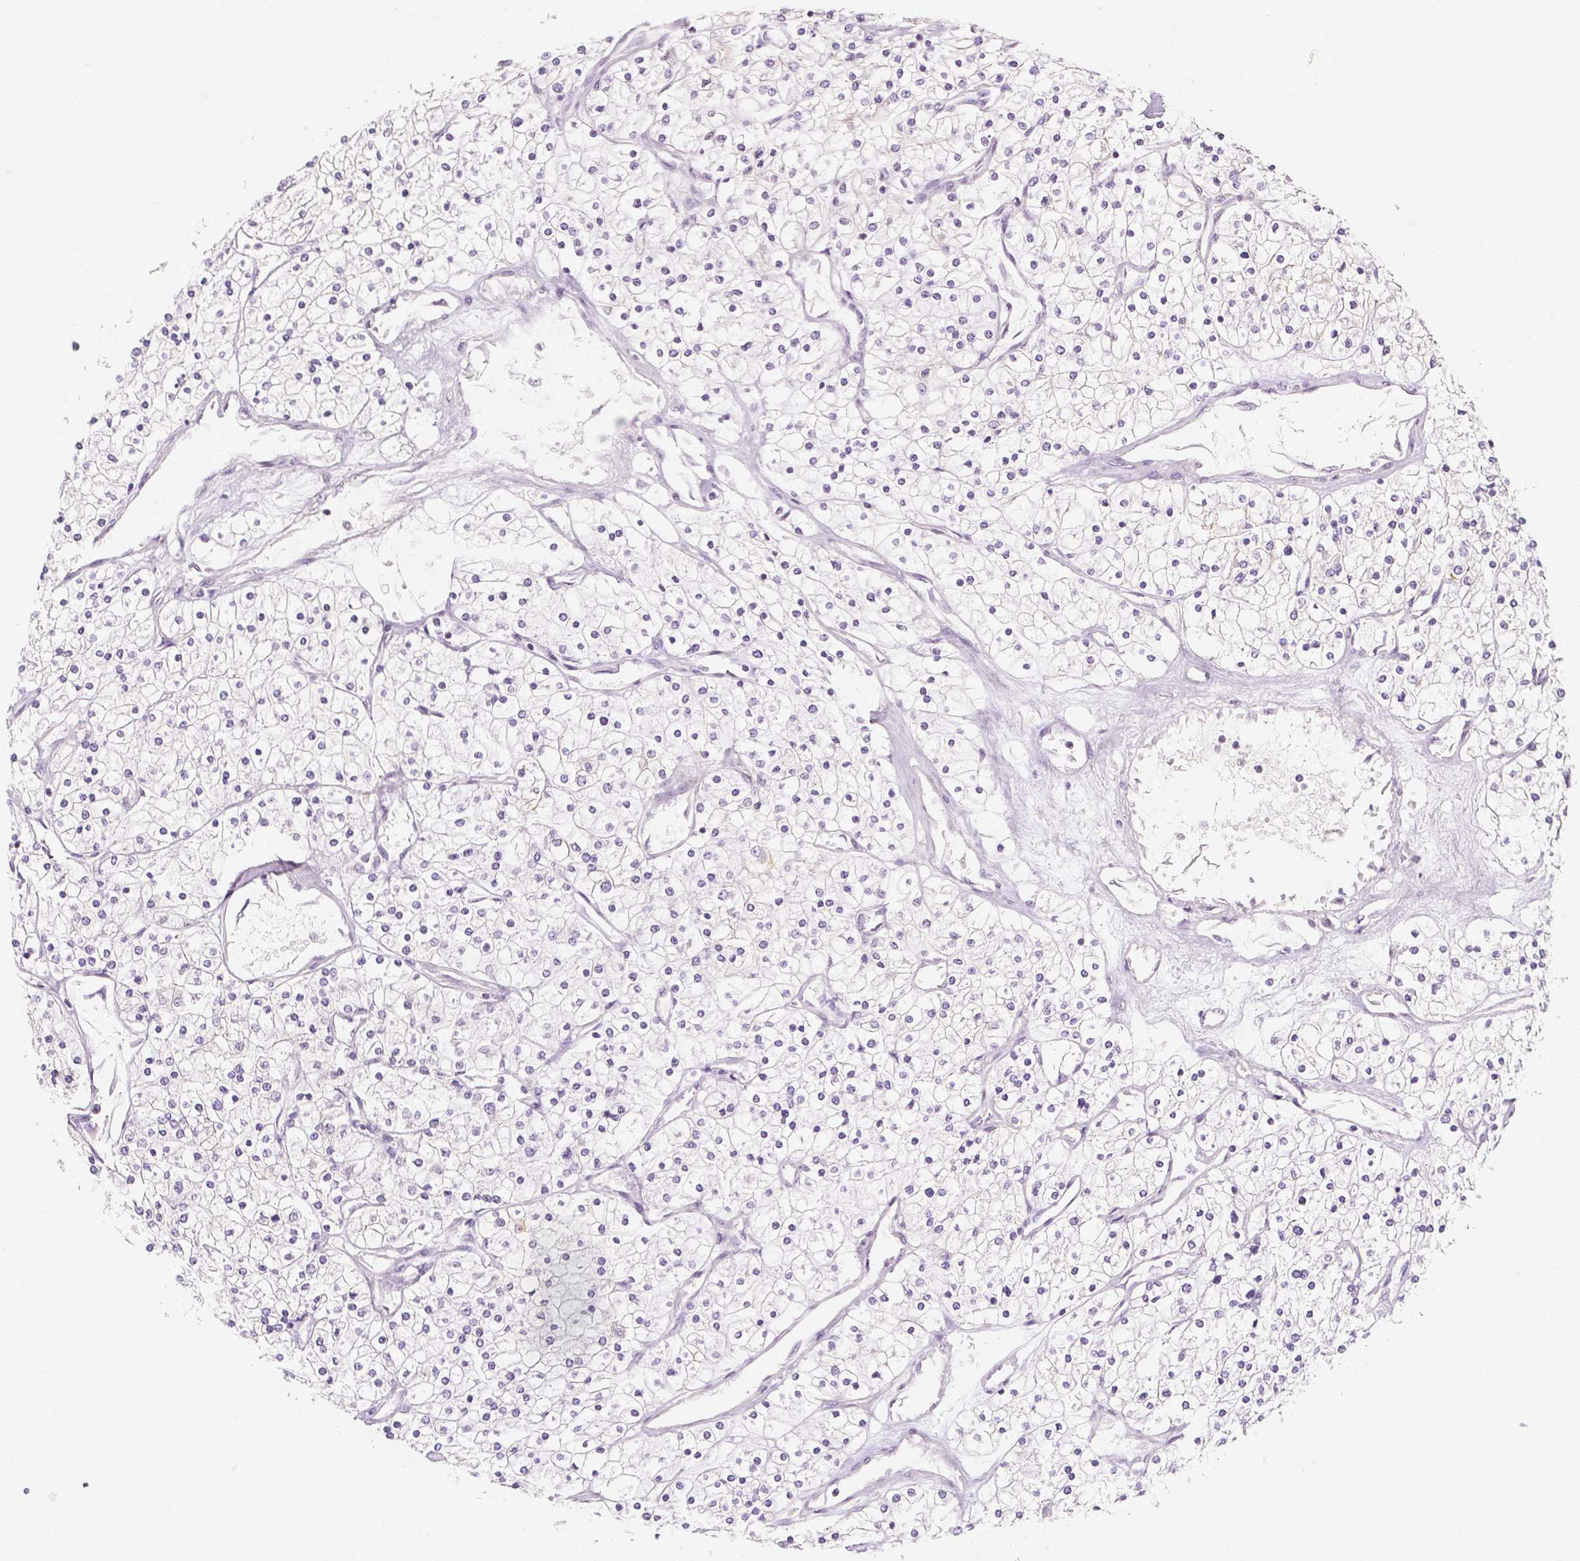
{"staining": {"intensity": "negative", "quantity": "none", "location": "none"}, "tissue": "renal cancer", "cell_type": "Tumor cells", "image_type": "cancer", "snomed": [{"axis": "morphology", "description": "Adenocarcinoma, NOS"}, {"axis": "topography", "description": "Kidney"}], "caption": "Immunohistochemistry (IHC) histopathology image of human adenocarcinoma (renal) stained for a protein (brown), which demonstrates no expression in tumor cells.", "gene": "C1orf167", "patient": {"sex": "male", "age": 80}}